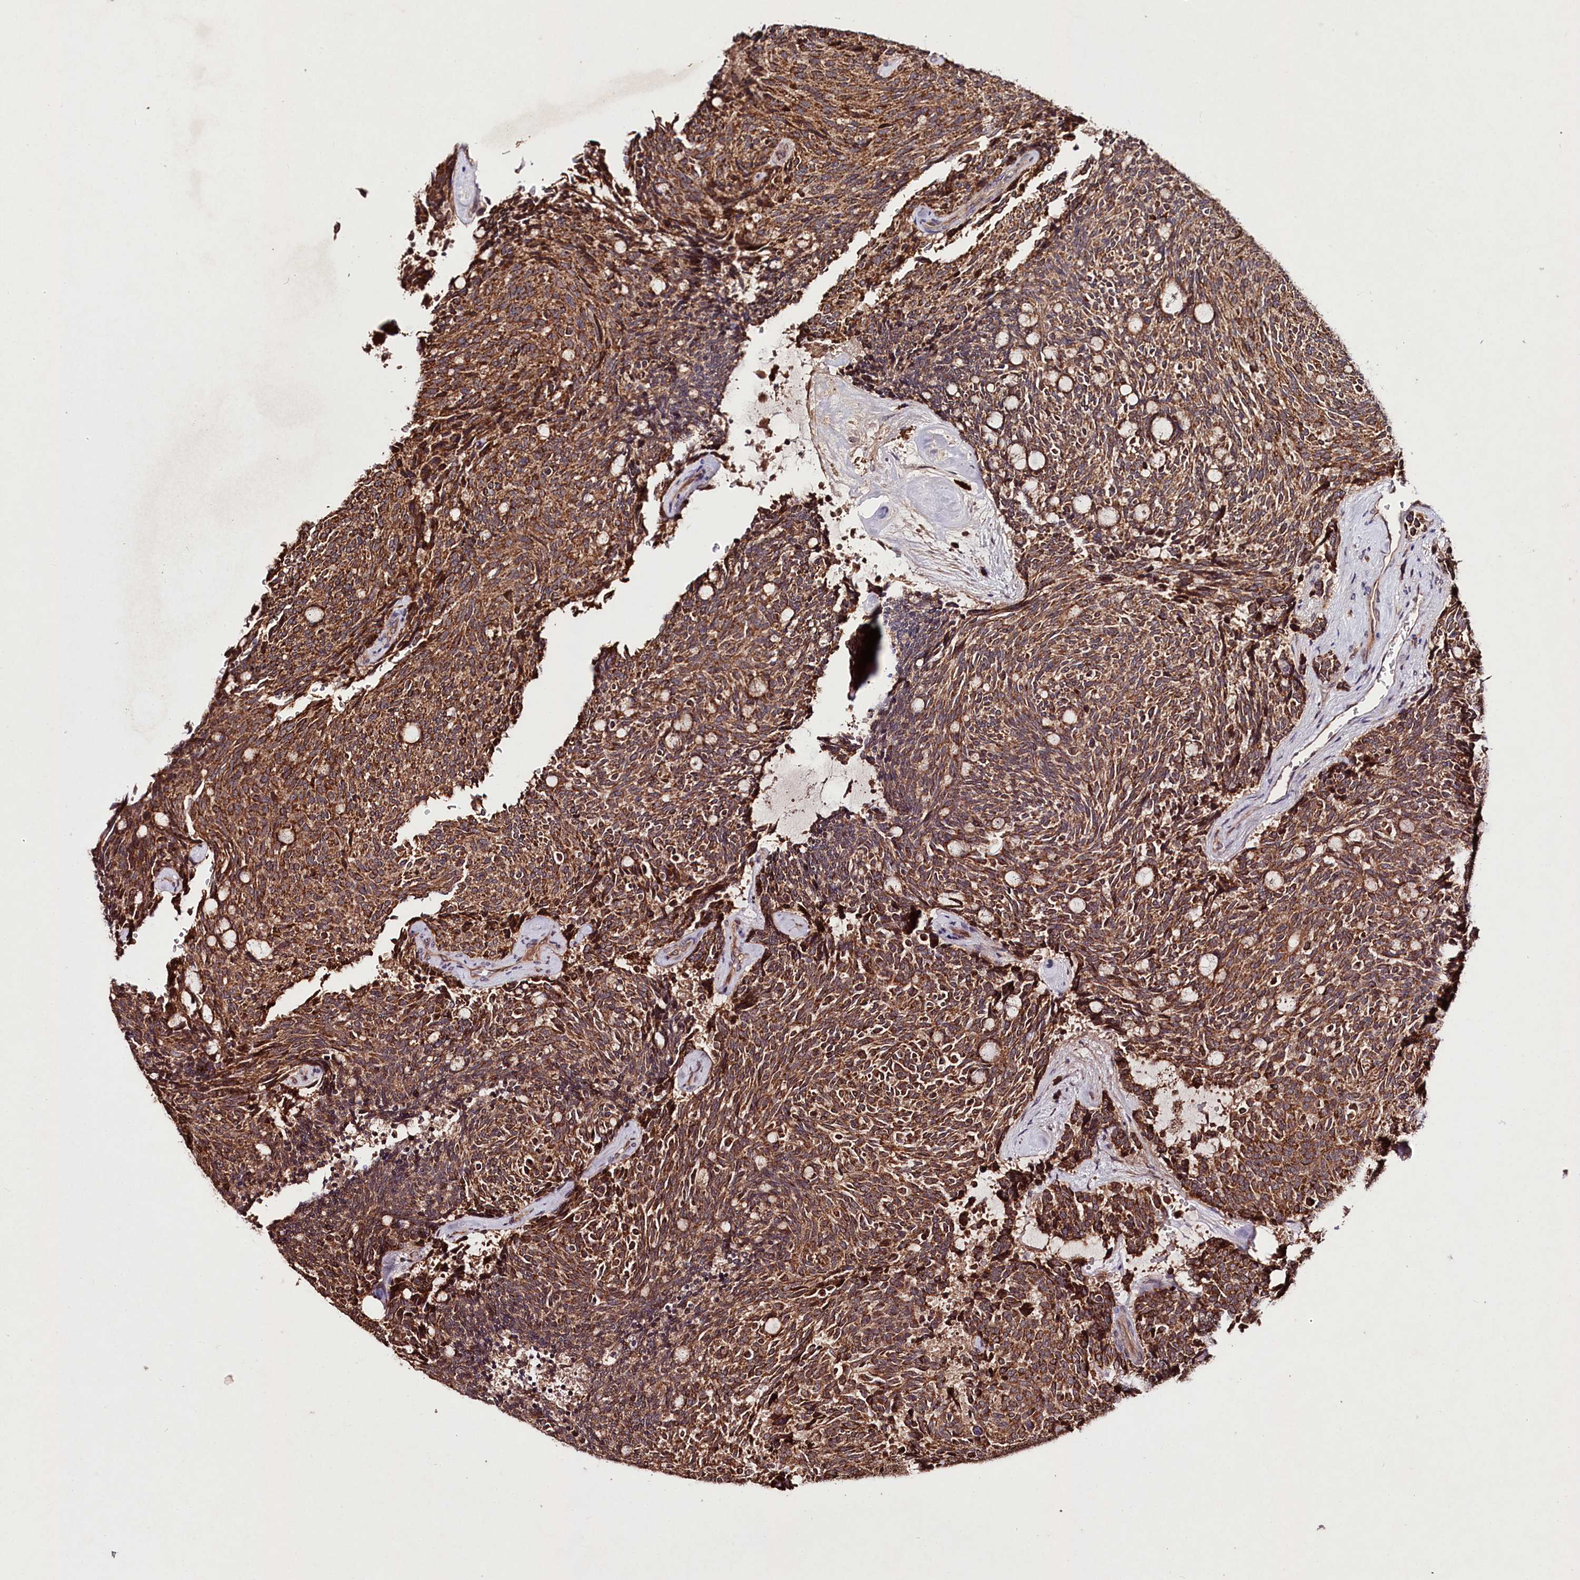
{"staining": {"intensity": "strong", "quantity": ">75%", "location": "cytoplasmic/membranous"}, "tissue": "carcinoid", "cell_type": "Tumor cells", "image_type": "cancer", "snomed": [{"axis": "morphology", "description": "Carcinoid, malignant, NOS"}, {"axis": "topography", "description": "Pancreas"}], "caption": "The micrograph displays a brown stain indicating the presence of a protein in the cytoplasmic/membranous of tumor cells in carcinoid (malignant).", "gene": "TNPO3", "patient": {"sex": "female", "age": 54}}